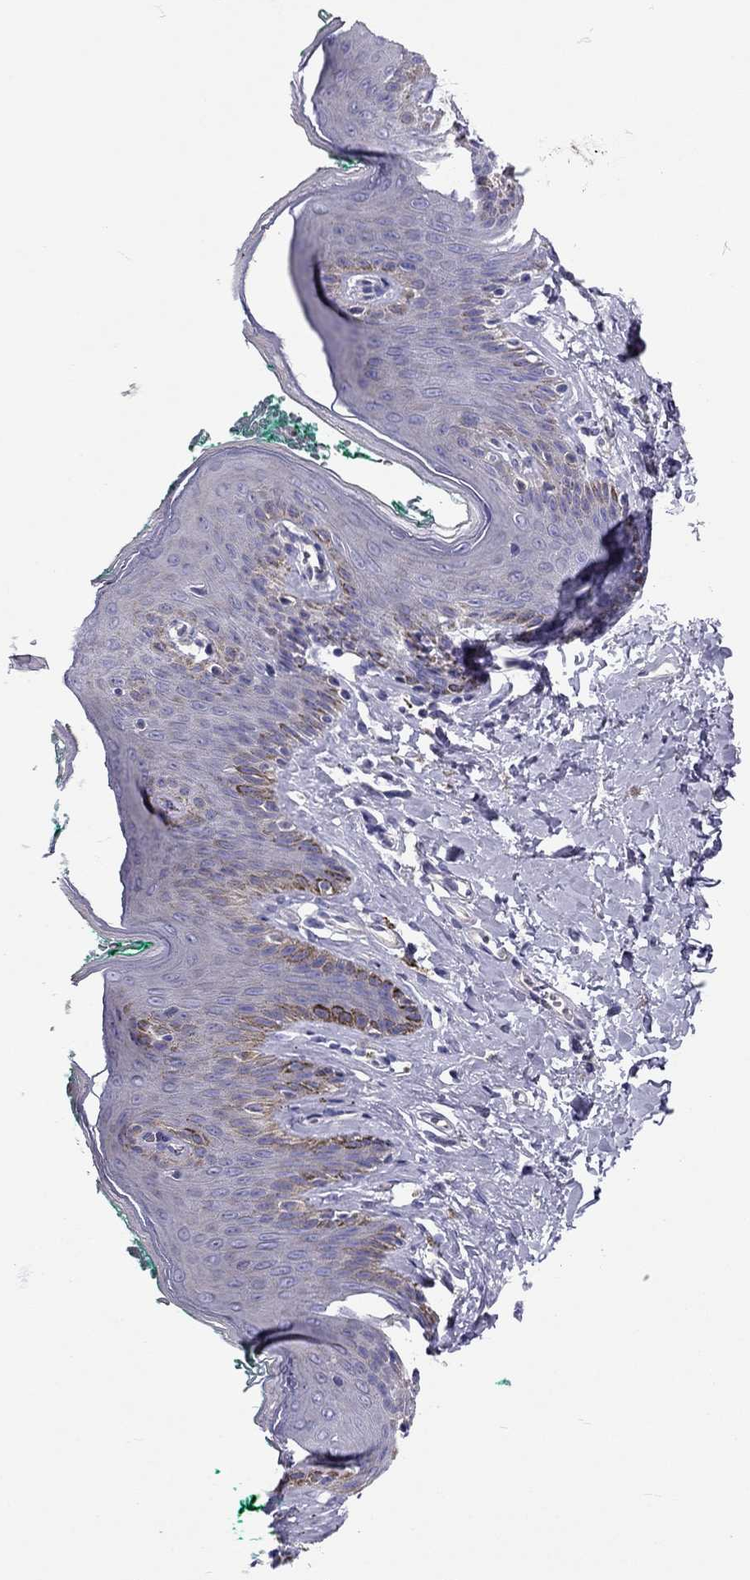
{"staining": {"intensity": "negative", "quantity": "none", "location": "none"}, "tissue": "skin", "cell_type": "Epidermal cells", "image_type": "normal", "snomed": [{"axis": "morphology", "description": "Normal tissue, NOS"}, {"axis": "topography", "description": "Vulva"}], "caption": "High power microscopy micrograph of an IHC micrograph of unremarkable skin, revealing no significant staining in epidermal cells.", "gene": "SCARB1", "patient": {"sex": "female", "age": 66}}